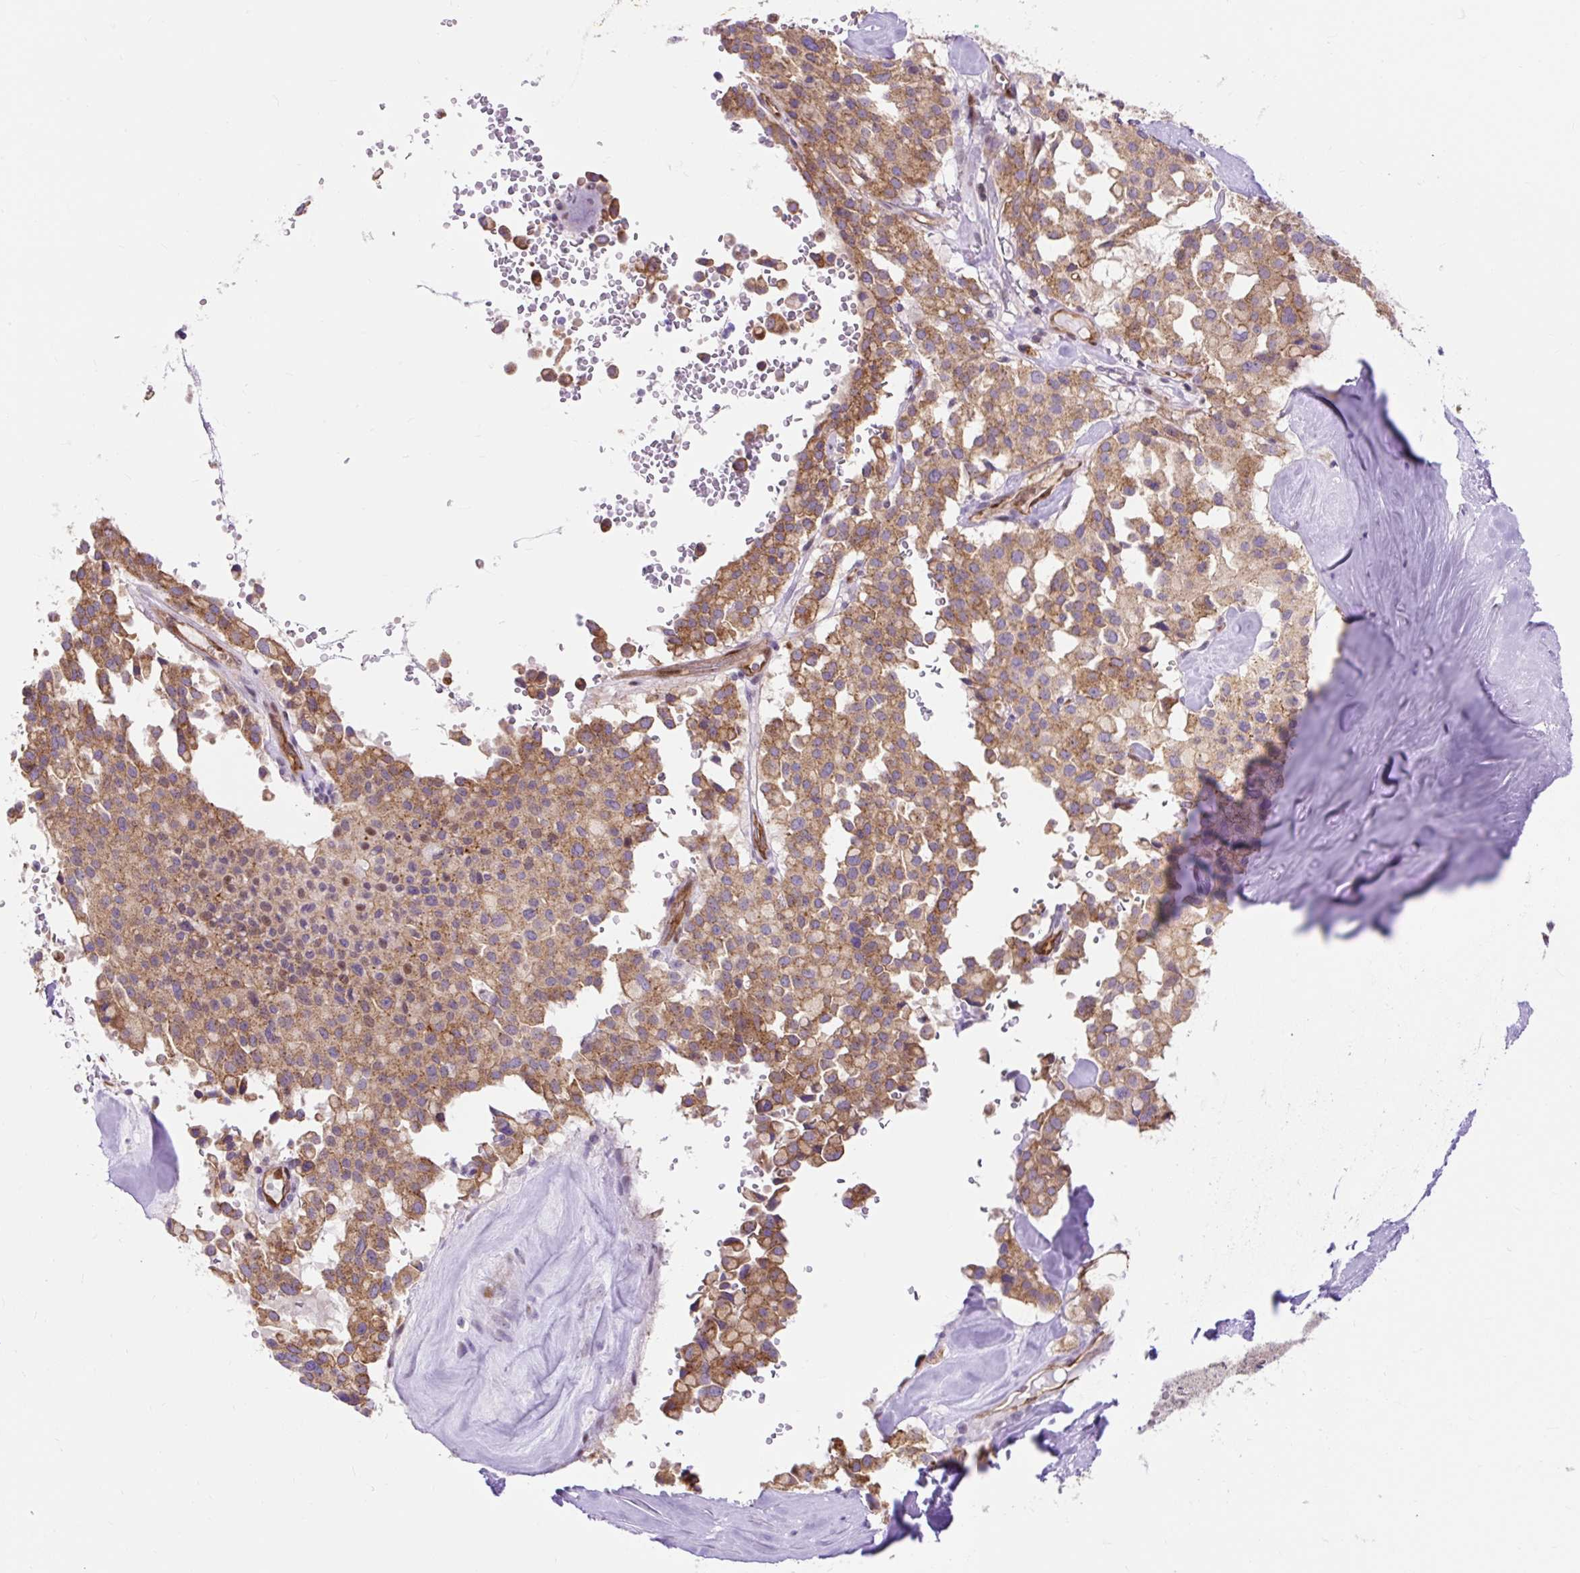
{"staining": {"intensity": "moderate", "quantity": ">75%", "location": "cytoplasmic/membranous"}, "tissue": "pancreatic cancer", "cell_type": "Tumor cells", "image_type": "cancer", "snomed": [{"axis": "morphology", "description": "Adenocarcinoma, NOS"}, {"axis": "topography", "description": "Pancreas"}], "caption": "Brown immunohistochemical staining in pancreatic cancer displays moderate cytoplasmic/membranous expression in about >75% of tumor cells.", "gene": "HIP1R", "patient": {"sex": "male", "age": 65}}